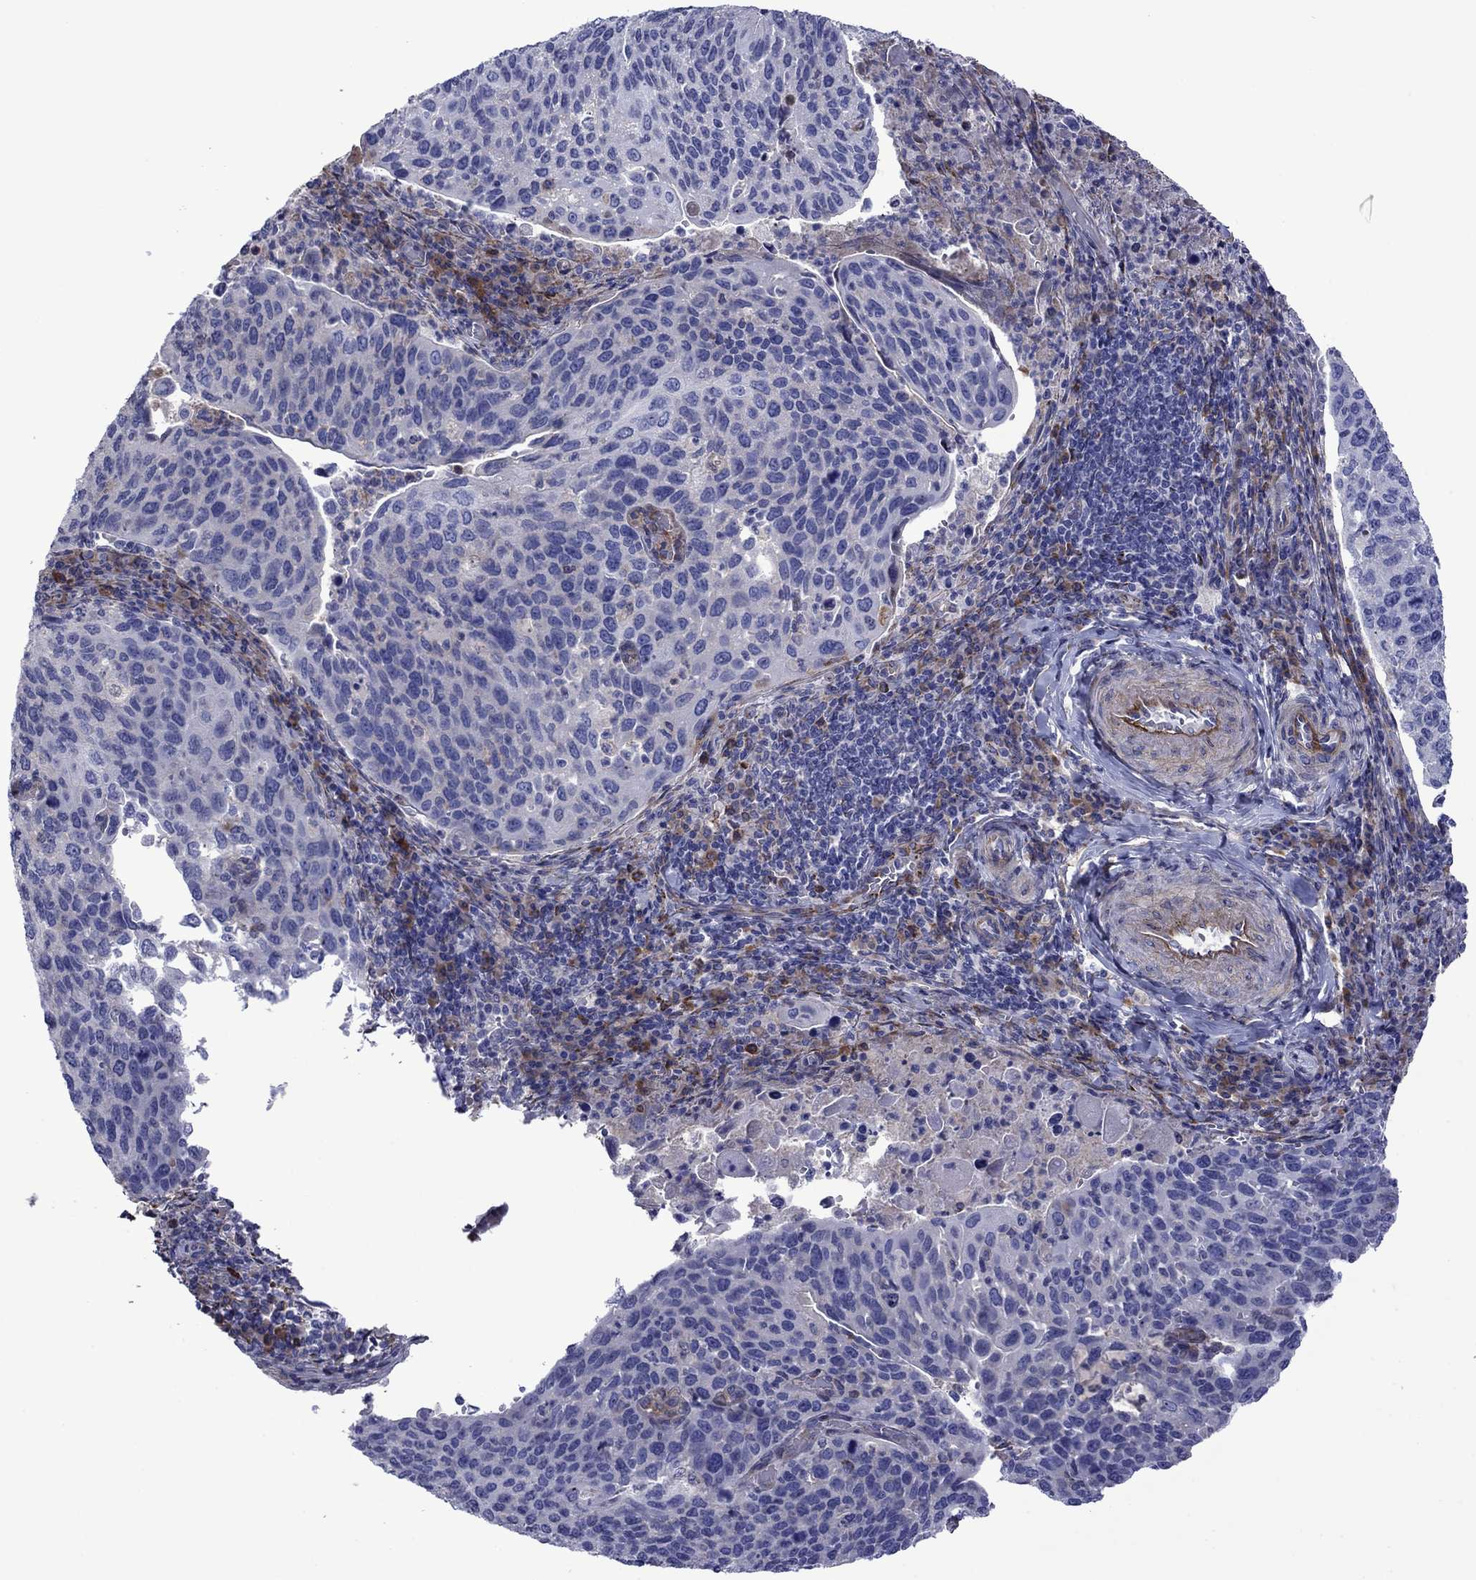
{"staining": {"intensity": "negative", "quantity": "none", "location": "none"}, "tissue": "cervical cancer", "cell_type": "Tumor cells", "image_type": "cancer", "snomed": [{"axis": "morphology", "description": "Squamous cell carcinoma, NOS"}, {"axis": "topography", "description": "Cervix"}], "caption": "There is no significant staining in tumor cells of cervical cancer (squamous cell carcinoma).", "gene": "HSPG2", "patient": {"sex": "female", "age": 54}}